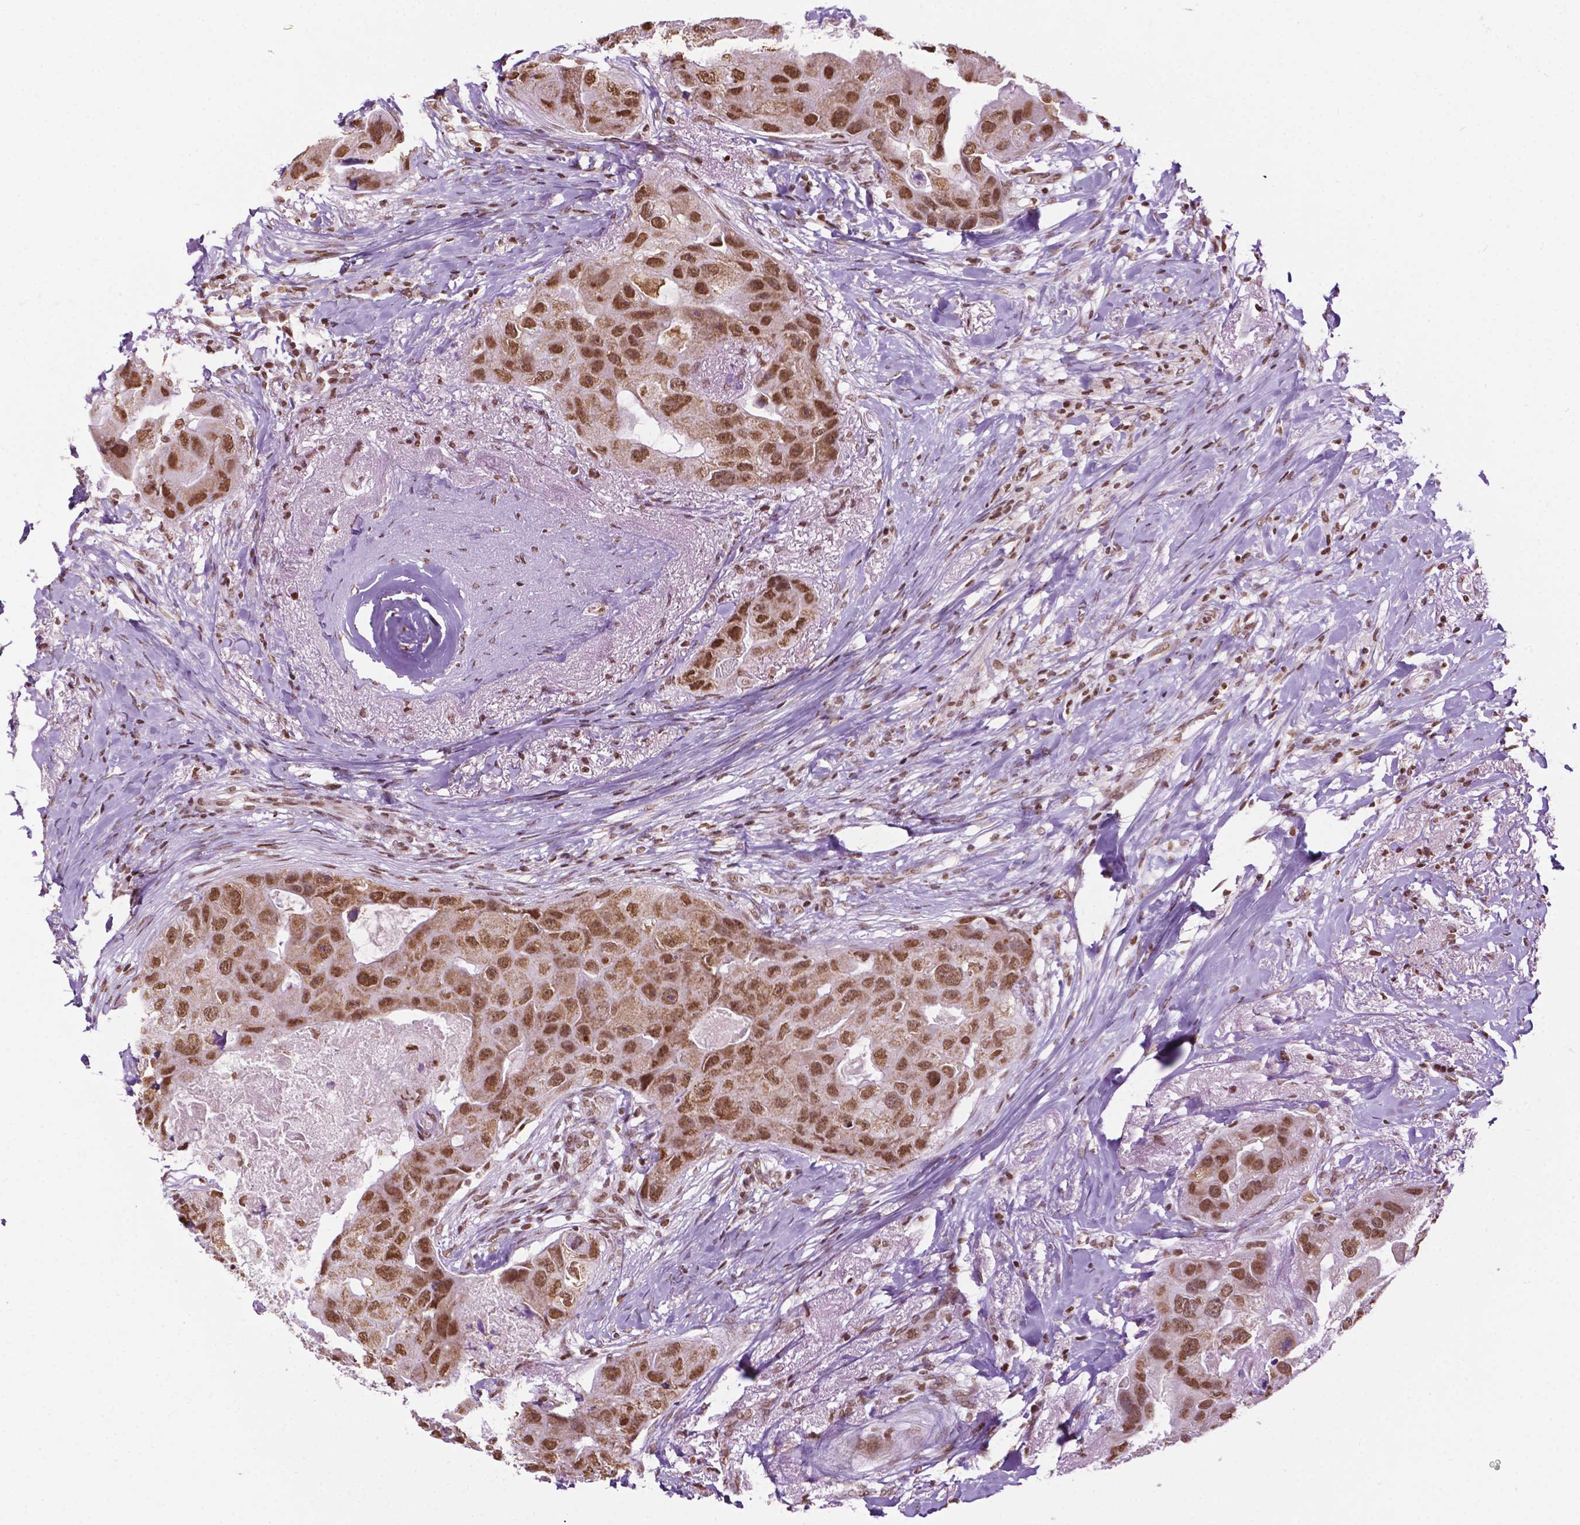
{"staining": {"intensity": "moderate", "quantity": ">75%", "location": "nuclear"}, "tissue": "breast cancer", "cell_type": "Tumor cells", "image_type": "cancer", "snomed": [{"axis": "morphology", "description": "Duct carcinoma"}, {"axis": "topography", "description": "Breast"}], "caption": "A medium amount of moderate nuclear staining is identified in about >75% of tumor cells in invasive ductal carcinoma (breast) tissue. (brown staining indicates protein expression, while blue staining denotes nuclei).", "gene": "COL23A1", "patient": {"sex": "female", "age": 43}}